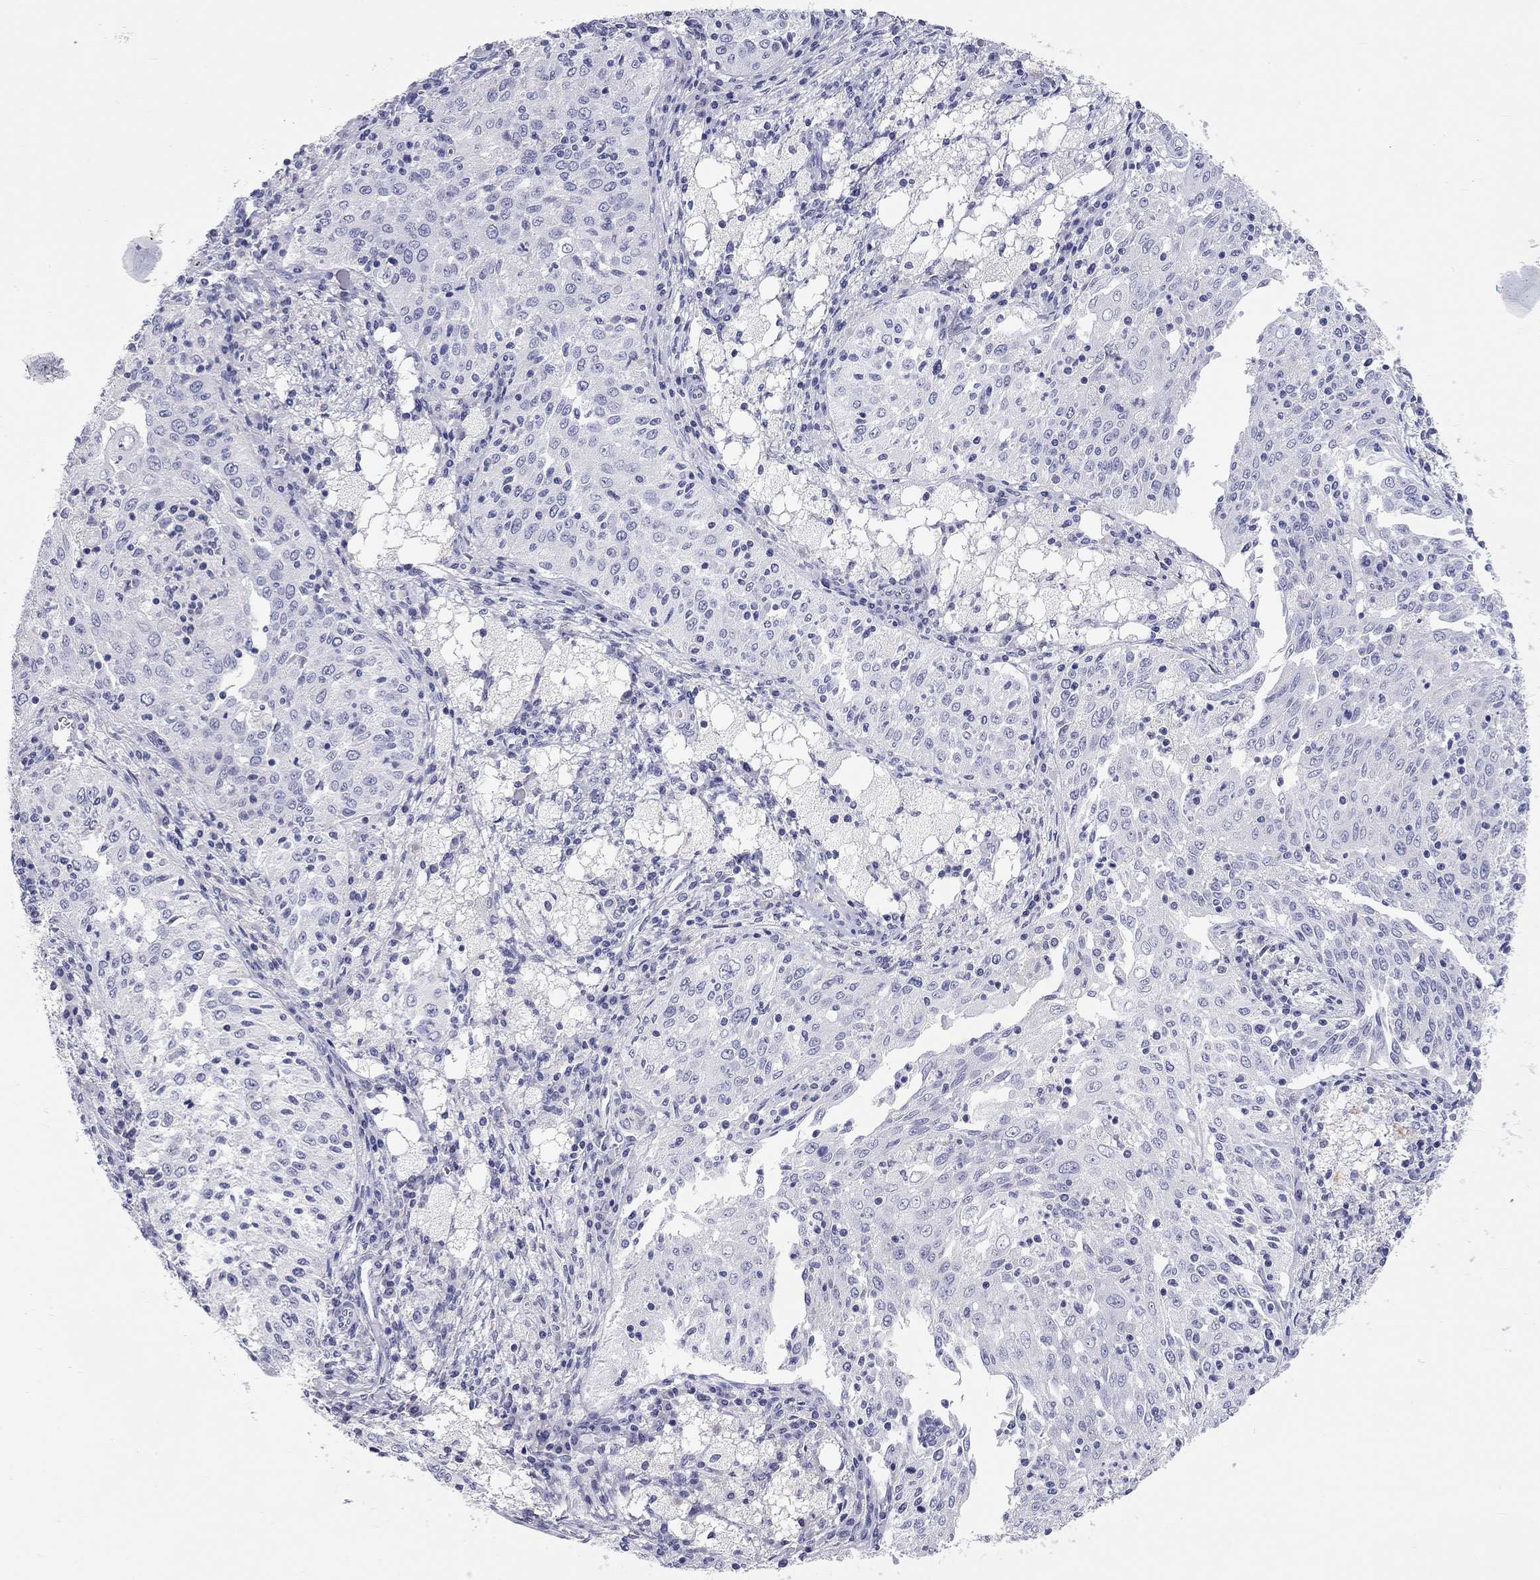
{"staining": {"intensity": "negative", "quantity": "none", "location": "none"}, "tissue": "cervical cancer", "cell_type": "Tumor cells", "image_type": "cancer", "snomed": [{"axis": "morphology", "description": "Squamous cell carcinoma, NOS"}, {"axis": "topography", "description": "Cervix"}], "caption": "High power microscopy photomicrograph of an immunohistochemistry photomicrograph of cervical cancer, revealing no significant expression in tumor cells.", "gene": "PCDHGC5", "patient": {"sex": "female", "age": 41}}